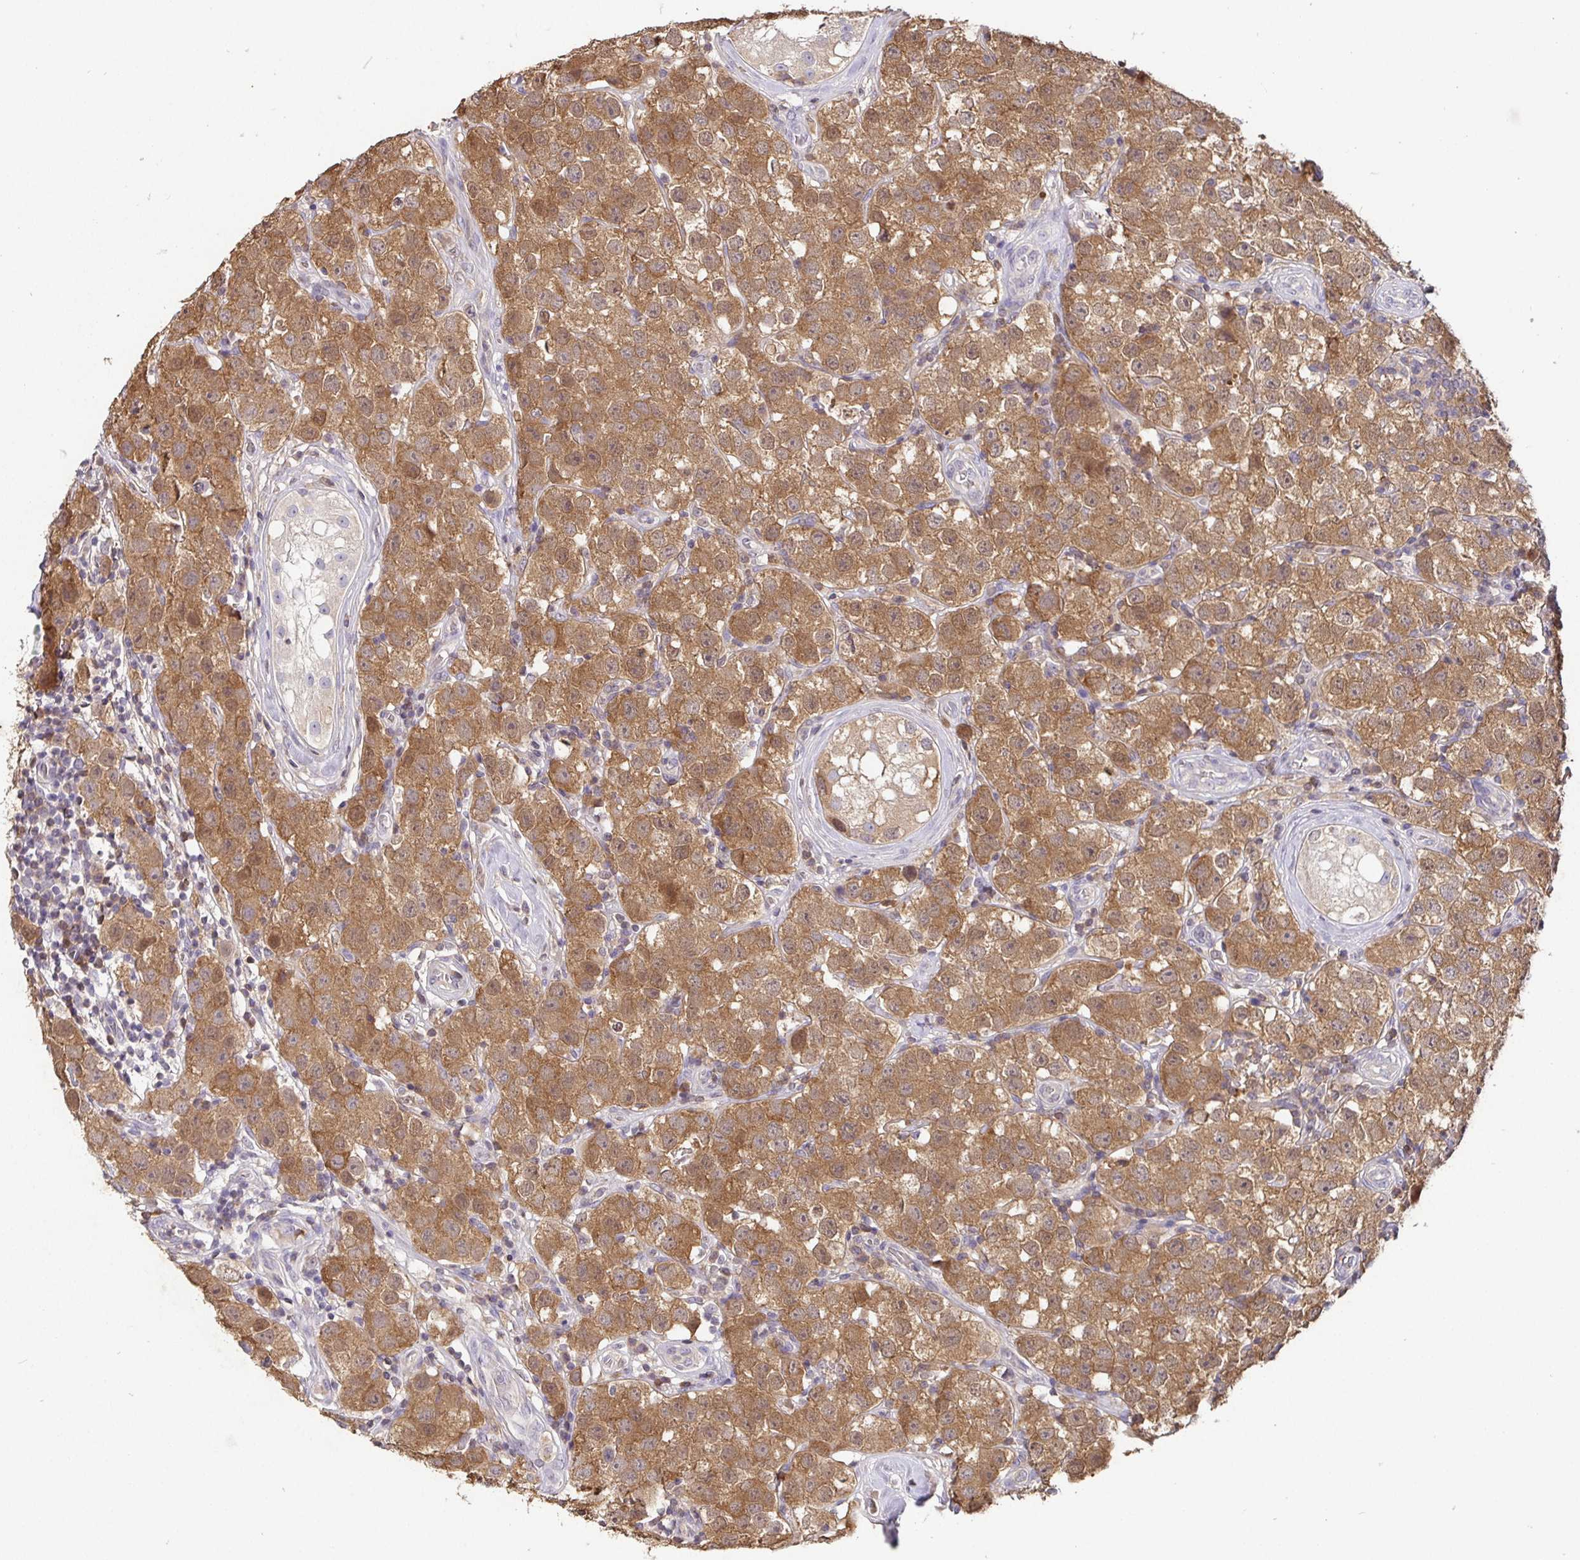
{"staining": {"intensity": "moderate", "quantity": ">75%", "location": "cytoplasmic/membranous"}, "tissue": "testis cancer", "cell_type": "Tumor cells", "image_type": "cancer", "snomed": [{"axis": "morphology", "description": "Seminoma, NOS"}, {"axis": "topography", "description": "Testis"}], "caption": "About >75% of tumor cells in testis seminoma demonstrate moderate cytoplasmic/membranous protein expression as visualized by brown immunohistochemical staining.", "gene": "SHISA4", "patient": {"sex": "male", "age": 34}}